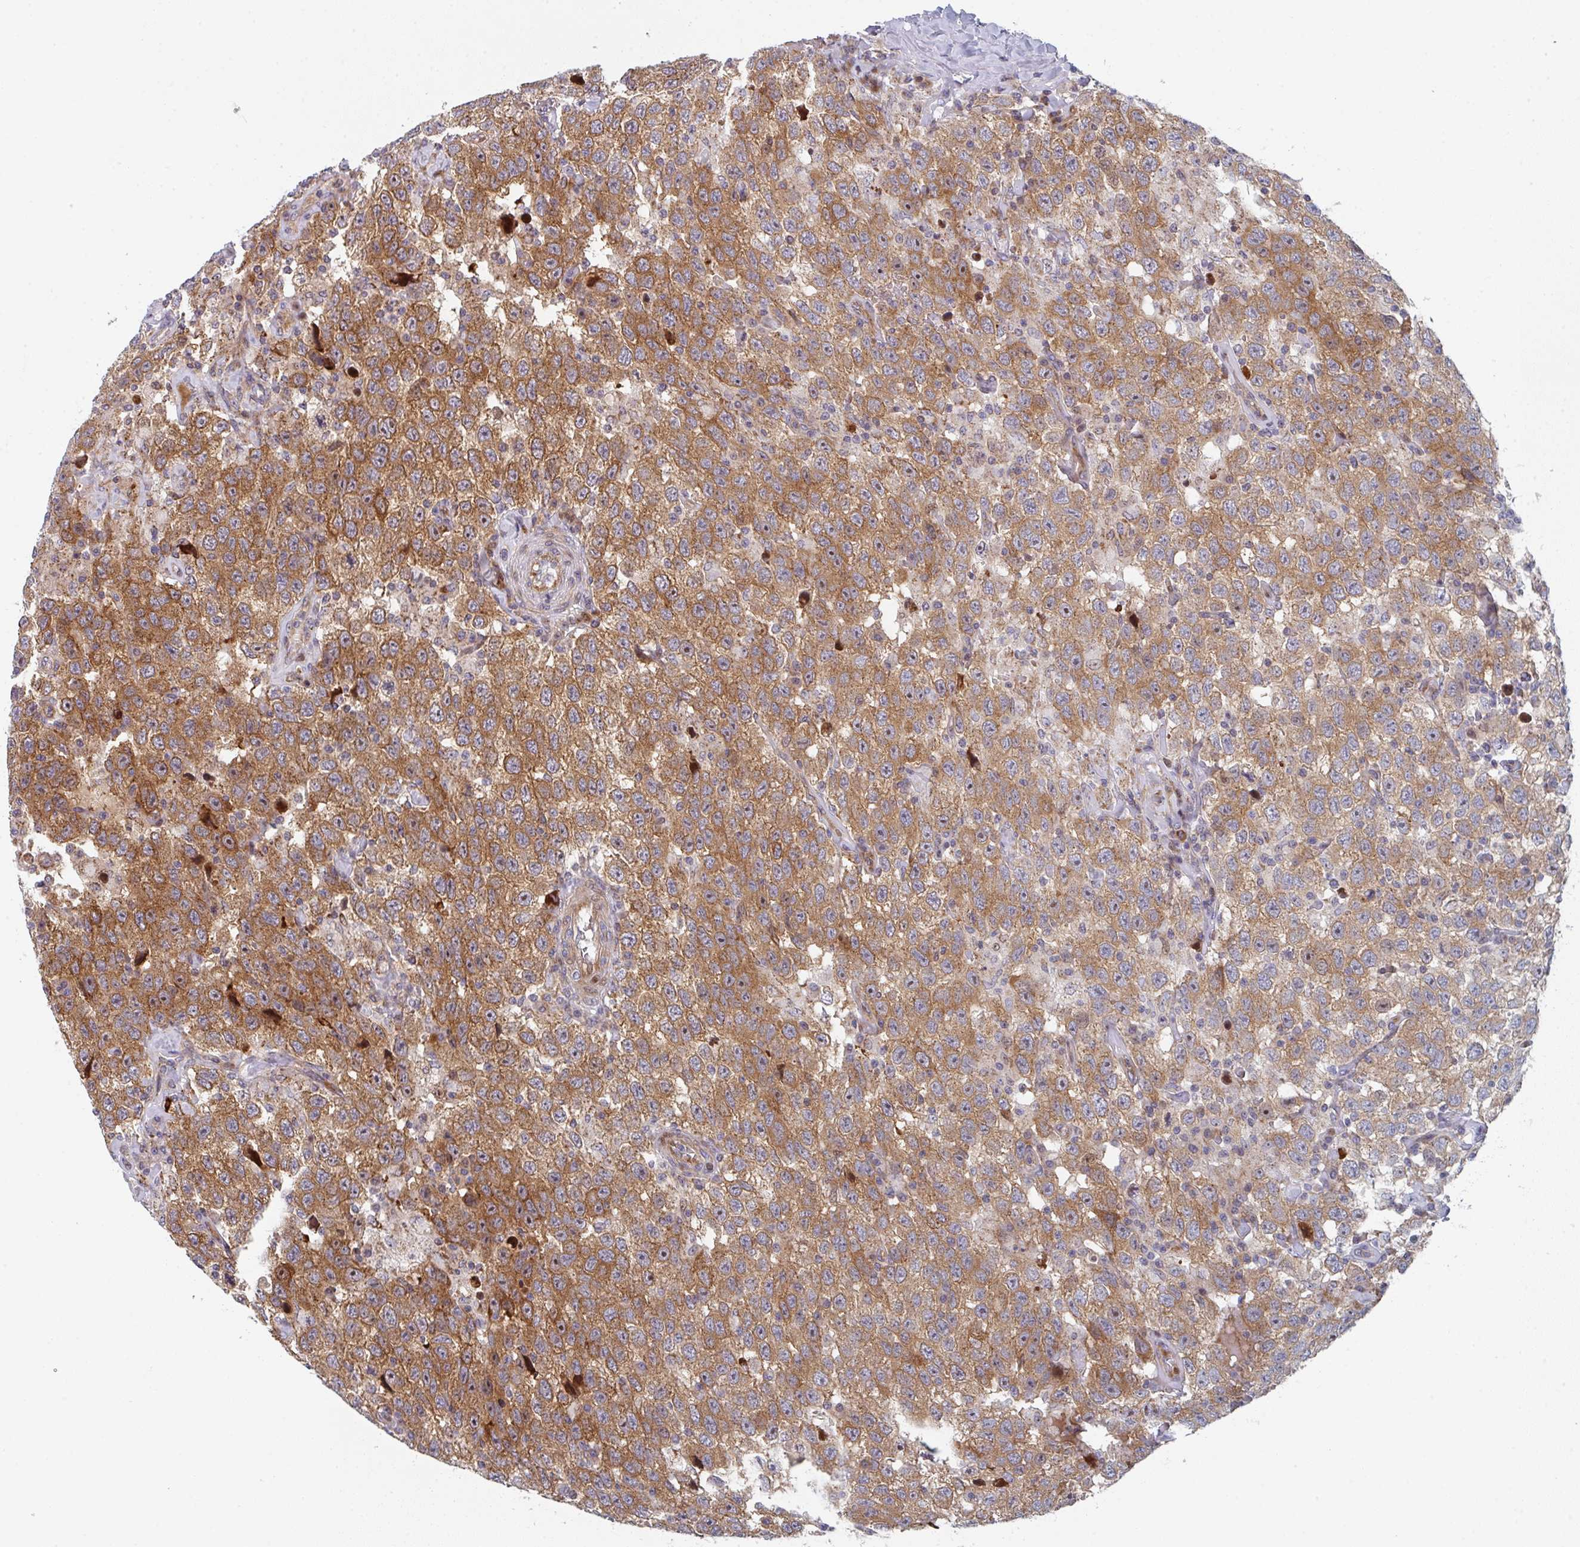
{"staining": {"intensity": "moderate", "quantity": ">75%", "location": "cytoplasmic/membranous"}, "tissue": "testis cancer", "cell_type": "Tumor cells", "image_type": "cancer", "snomed": [{"axis": "morphology", "description": "Seminoma, NOS"}, {"axis": "topography", "description": "Testis"}], "caption": "There is medium levels of moderate cytoplasmic/membranous positivity in tumor cells of testis cancer (seminoma), as demonstrated by immunohistochemical staining (brown color).", "gene": "ZNF644", "patient": {"sex": "male", "age": 41}}